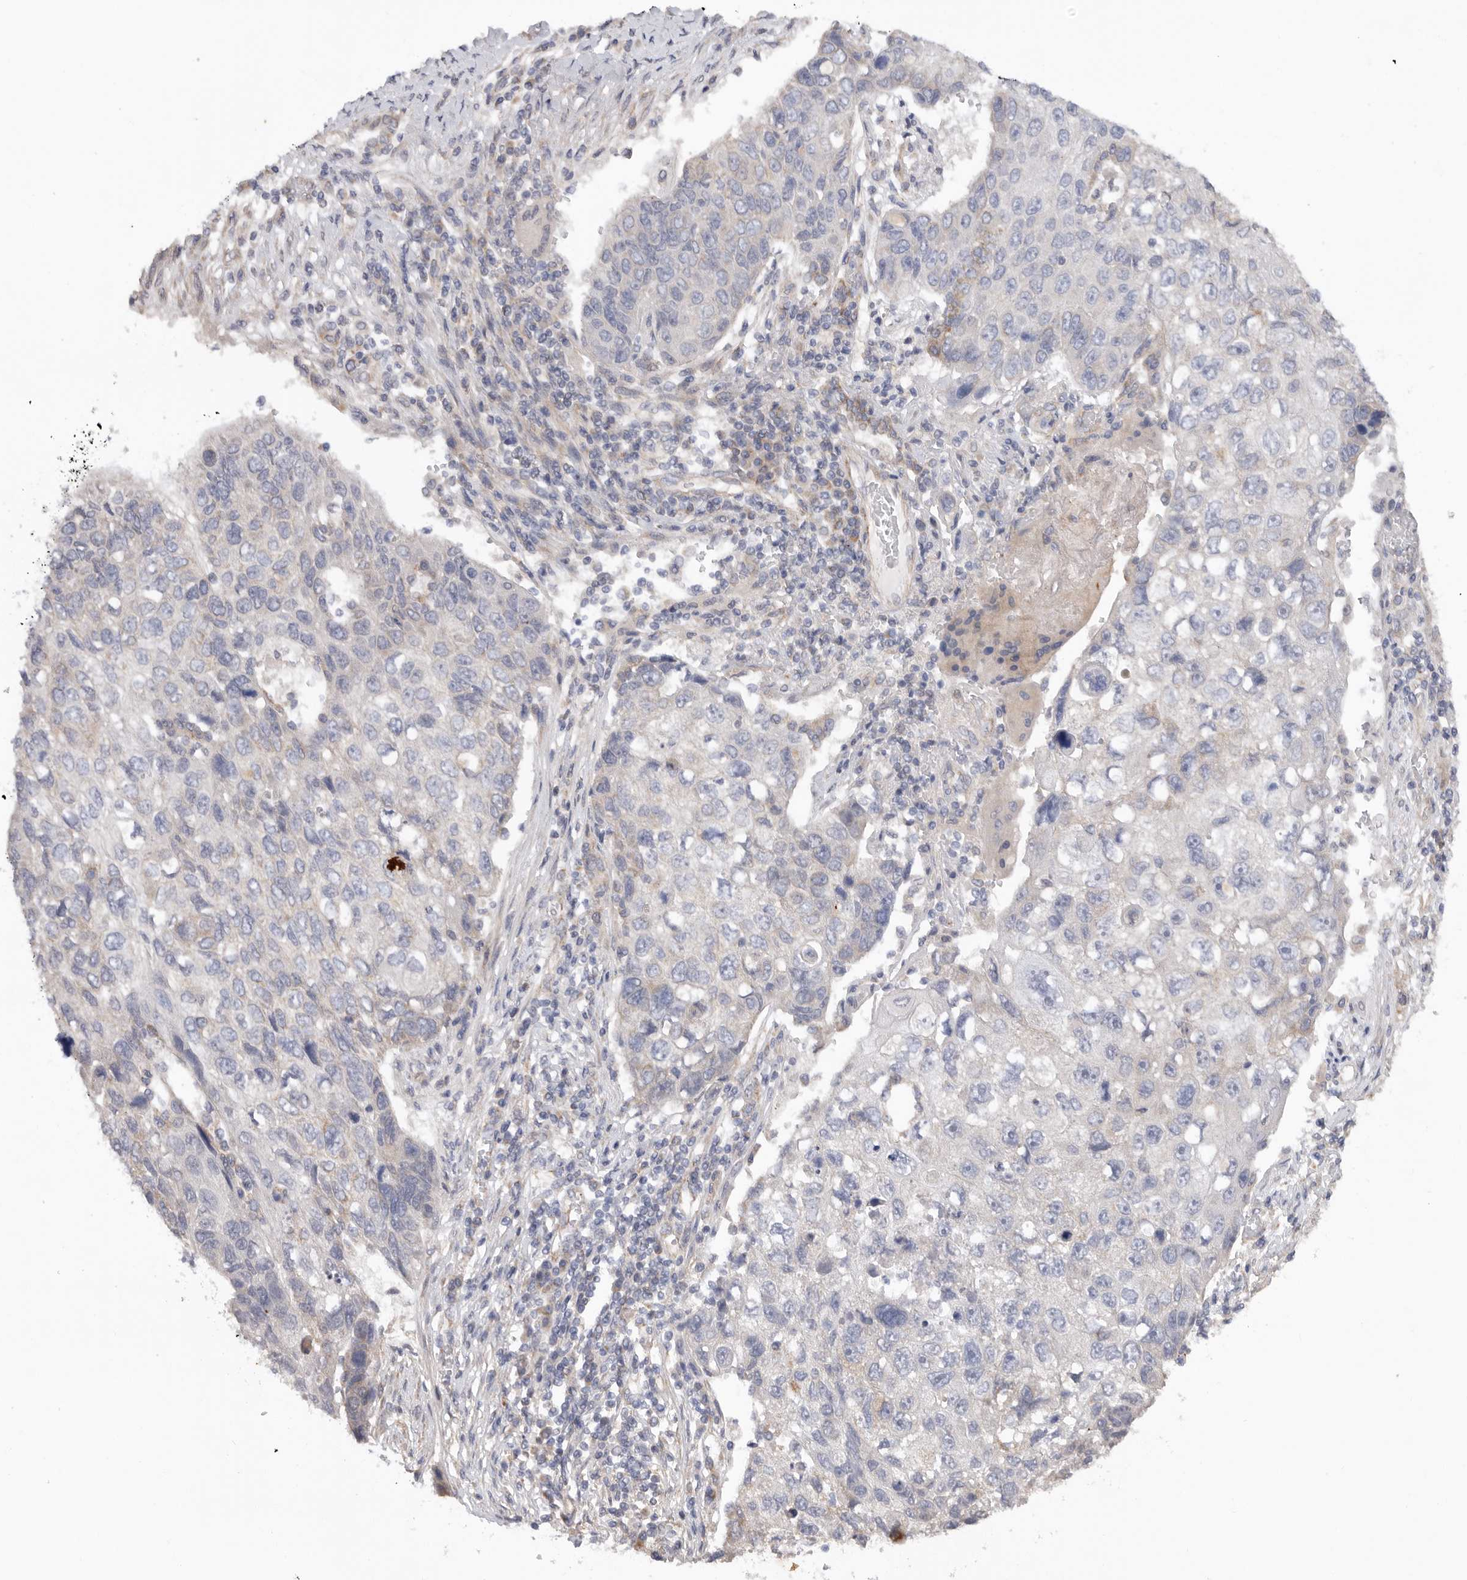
{"staining": {"intensity": "negative", "quantity": "none", "location": "none"}, "tissue": "lung cancer", "cell_type": "Tumor cells", "image_type": "cancer", "snomed": [{"axis": "morphology", "description": "Squamous cell carcinoma, NOS"}, {"axis": "topography", "description": "Lung"}], "caption": "A high-resolution histopathology image shows immunohistochemistry staining of lung cancer (squamous cell carcinoma), which exhibits no significant staining in tumor cells.", "gene": "MTFR1L", "patient": {"sex": "male", "age": 61}}